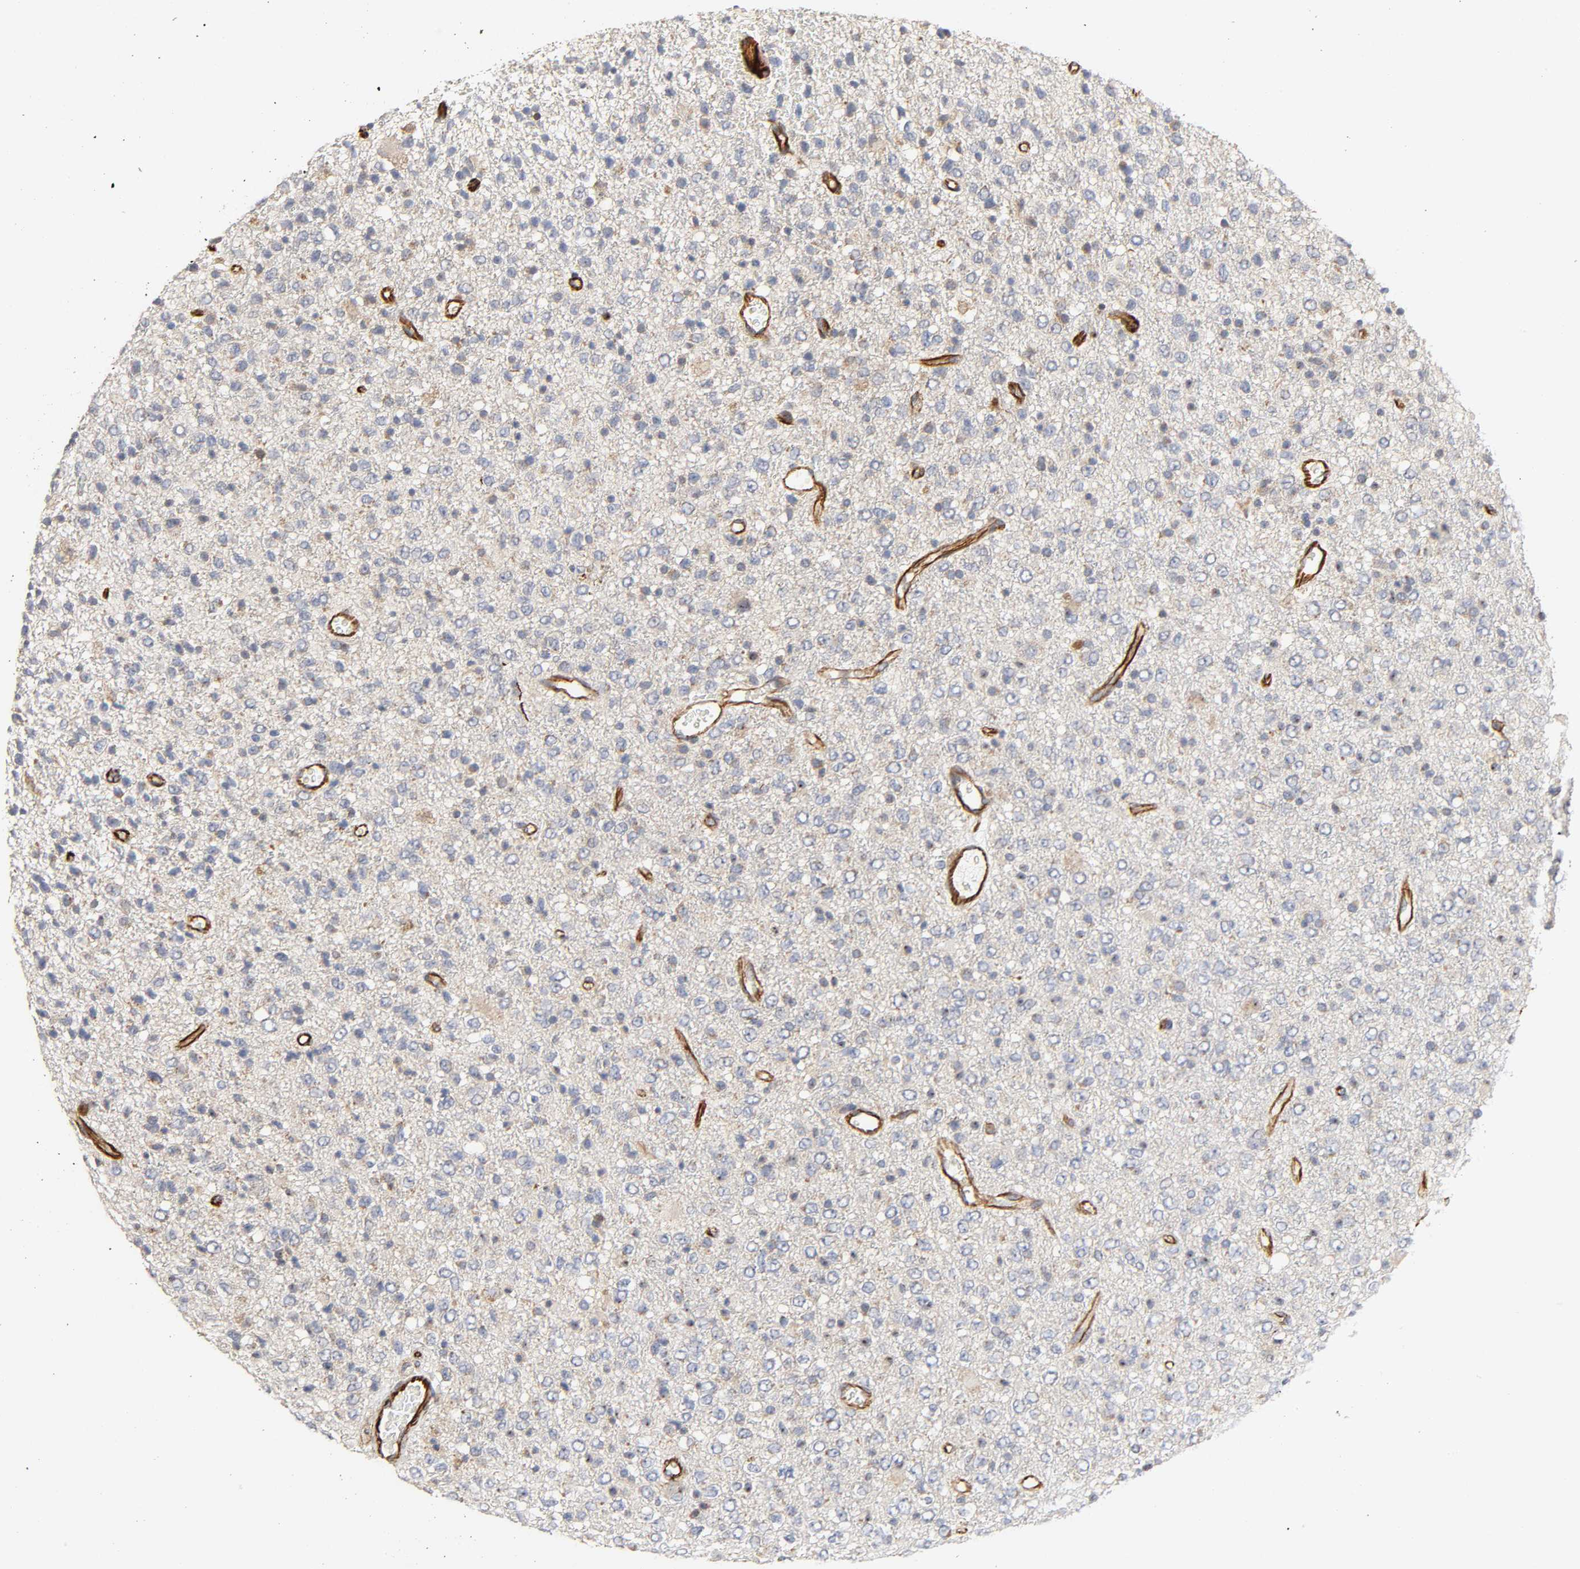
{"staining": {"intensity": "weak", "quantity": "<25%", "location": "cytoplasmic/membranous"}, "tissue": "glioma", "cell_type": "Tumor cells", "image_type": "cancer", "snomed": [{"axis": "morphology", "description": "Glioma, malignant, High grade"}, {"axis": "topography", "description": "pancreas cauda"}], "caption": "This is an IHC photomicrograph of glioma. There is no staining in tumor cells.", "gene": "FAM118A", "patient": {"sex": "male", "age": 60}}